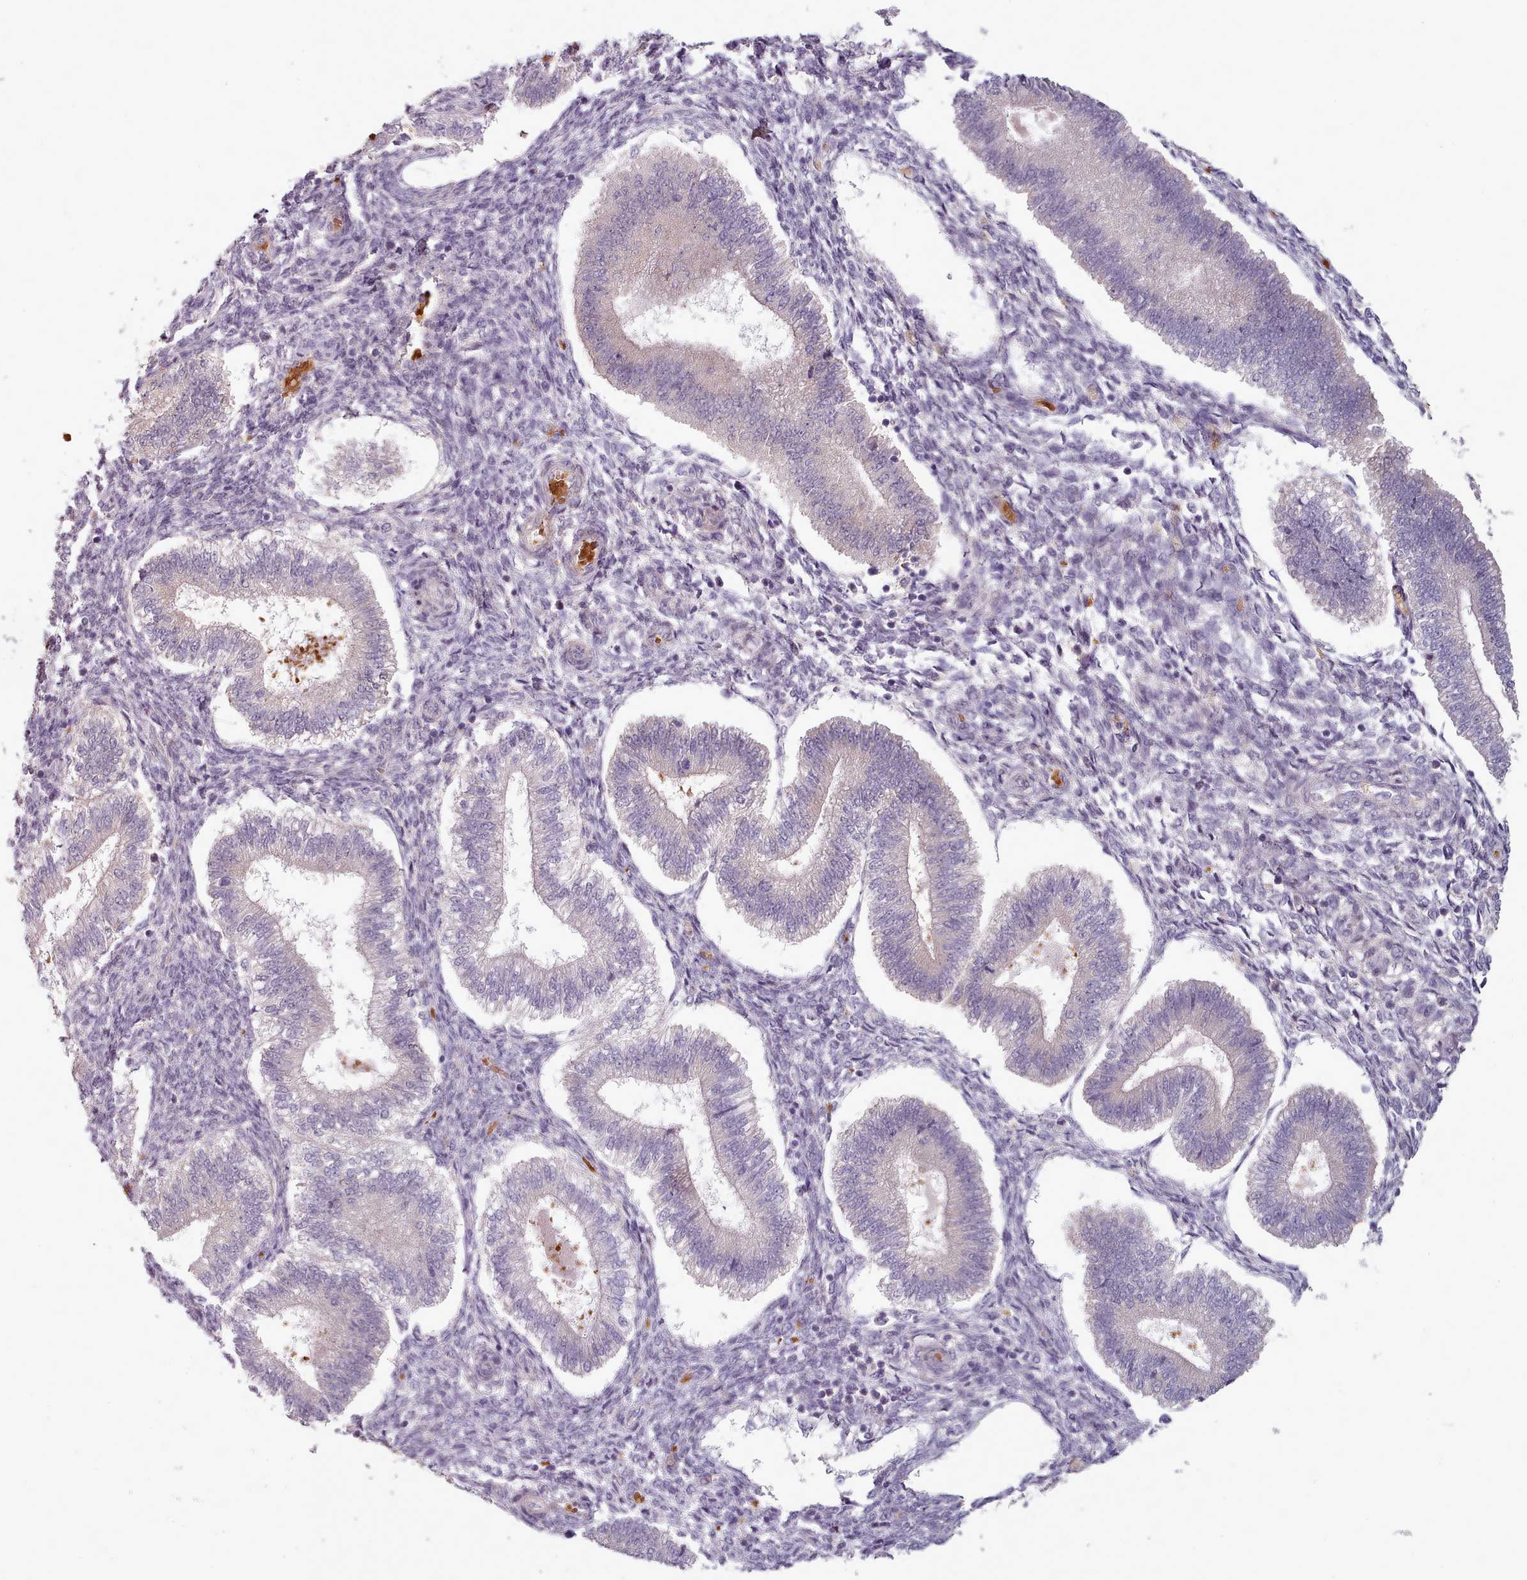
{"staining": {"intensity": "negative", "quantity": "none", "location": "none"}, "tissue": "endometrium", "cell_type": "Cells in endometrial stroma", "image_type": "normal", "snomed": [{"axis": "morphology", "description": "Normal tissue, NOS"}, {"axis": "topography", "description": "Endometrium"}], "caption": "Benign endometrium was stained to show a protein in brown. There is no significant staining in cells in endometrial stroma. (Stains: DAB immunohistochemistry (IHC) with hematoxylin counter stain, Microscopy: brightfield microscopy at high magnification).", "gene": "CLNS1A", "patient": {"sex": "female", "age": 25}}